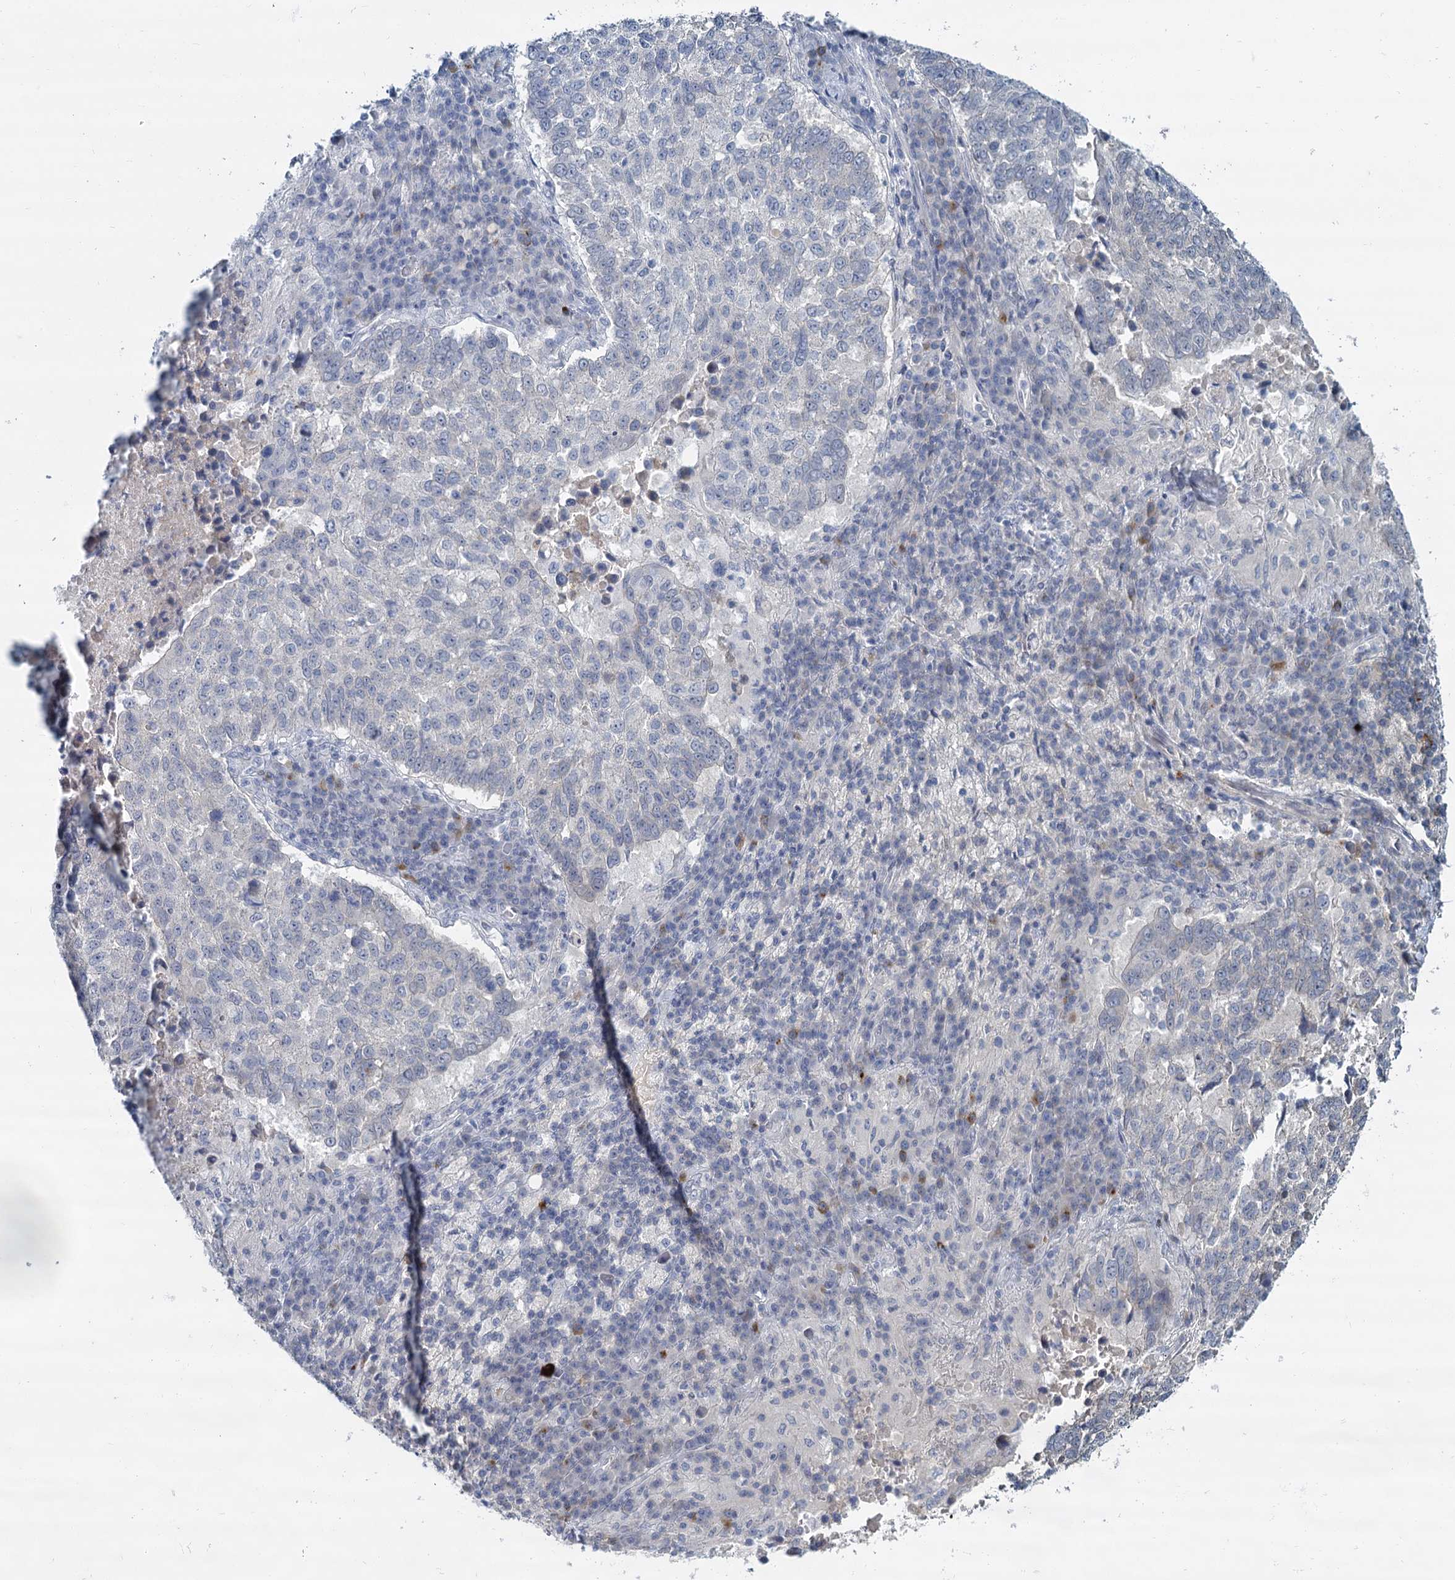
{"staining": {"intensity": "negative", "quantity": "none", "location": "none"}, "tissue": "lung cancer", "cell_type": "Tumor cells", "image_type": "cancer", "snomed": [{"axis": "morphology", "description": "Squamous cell carcinoma, NOS"}, {"axis": "topography", "description": "Lung"}], "caption": "The histopathology image demonstrates no significant positivity in tumor cells of squamous cell carcinoma (lung). (Stains: DAB (3,3'-diaminobenzidine) immunohistochemistry with hematoxylin counter stain, Microscopy: brightfield microscopy at high magnification).", "gene": "ACRBP", "patient": {"sex": "male", "age": 73}}